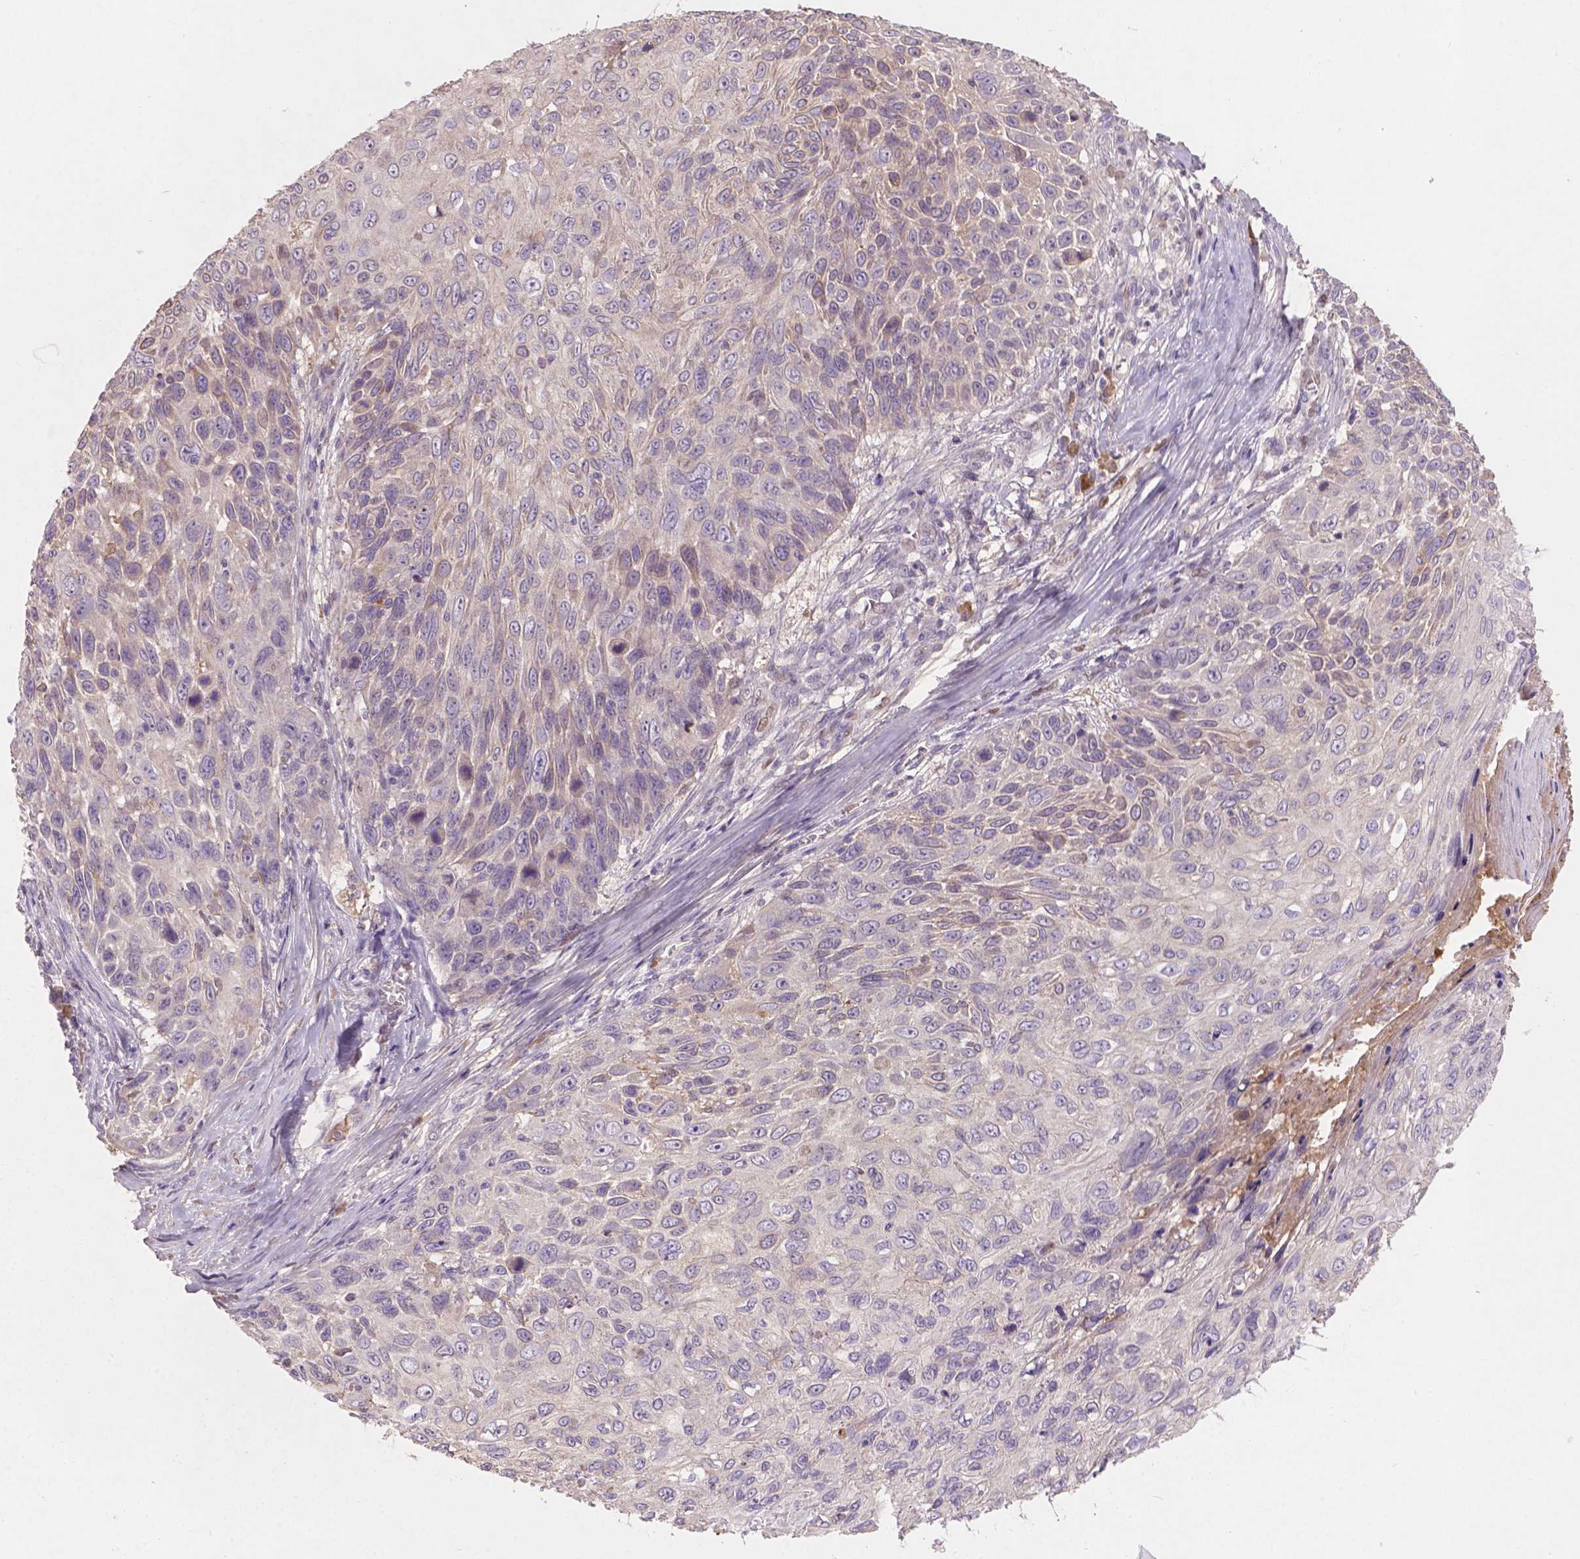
{"staining": {"intensity": "negative", "quantity": "none", "location": "none"}, "tissue": "skin cancer", "cell_type": "Tumor cells", "image_type": "cancer", "snomed": [{"axis": "morphology", "description": "Squamous cell carcinoma, NOS"}, {"axis": "topography", "description": "Skin"}], "caption": "A high-resolution micrograph shows immunohistochemistry staining of skin cancer (squamous cell carcinoma), which demonstrates no significant positivity in tumor cells. (DAB immunohistochemistry (IHC), high magnification).", "gene": "SOX17", "patient": {"sex": "male", "age": 92}}